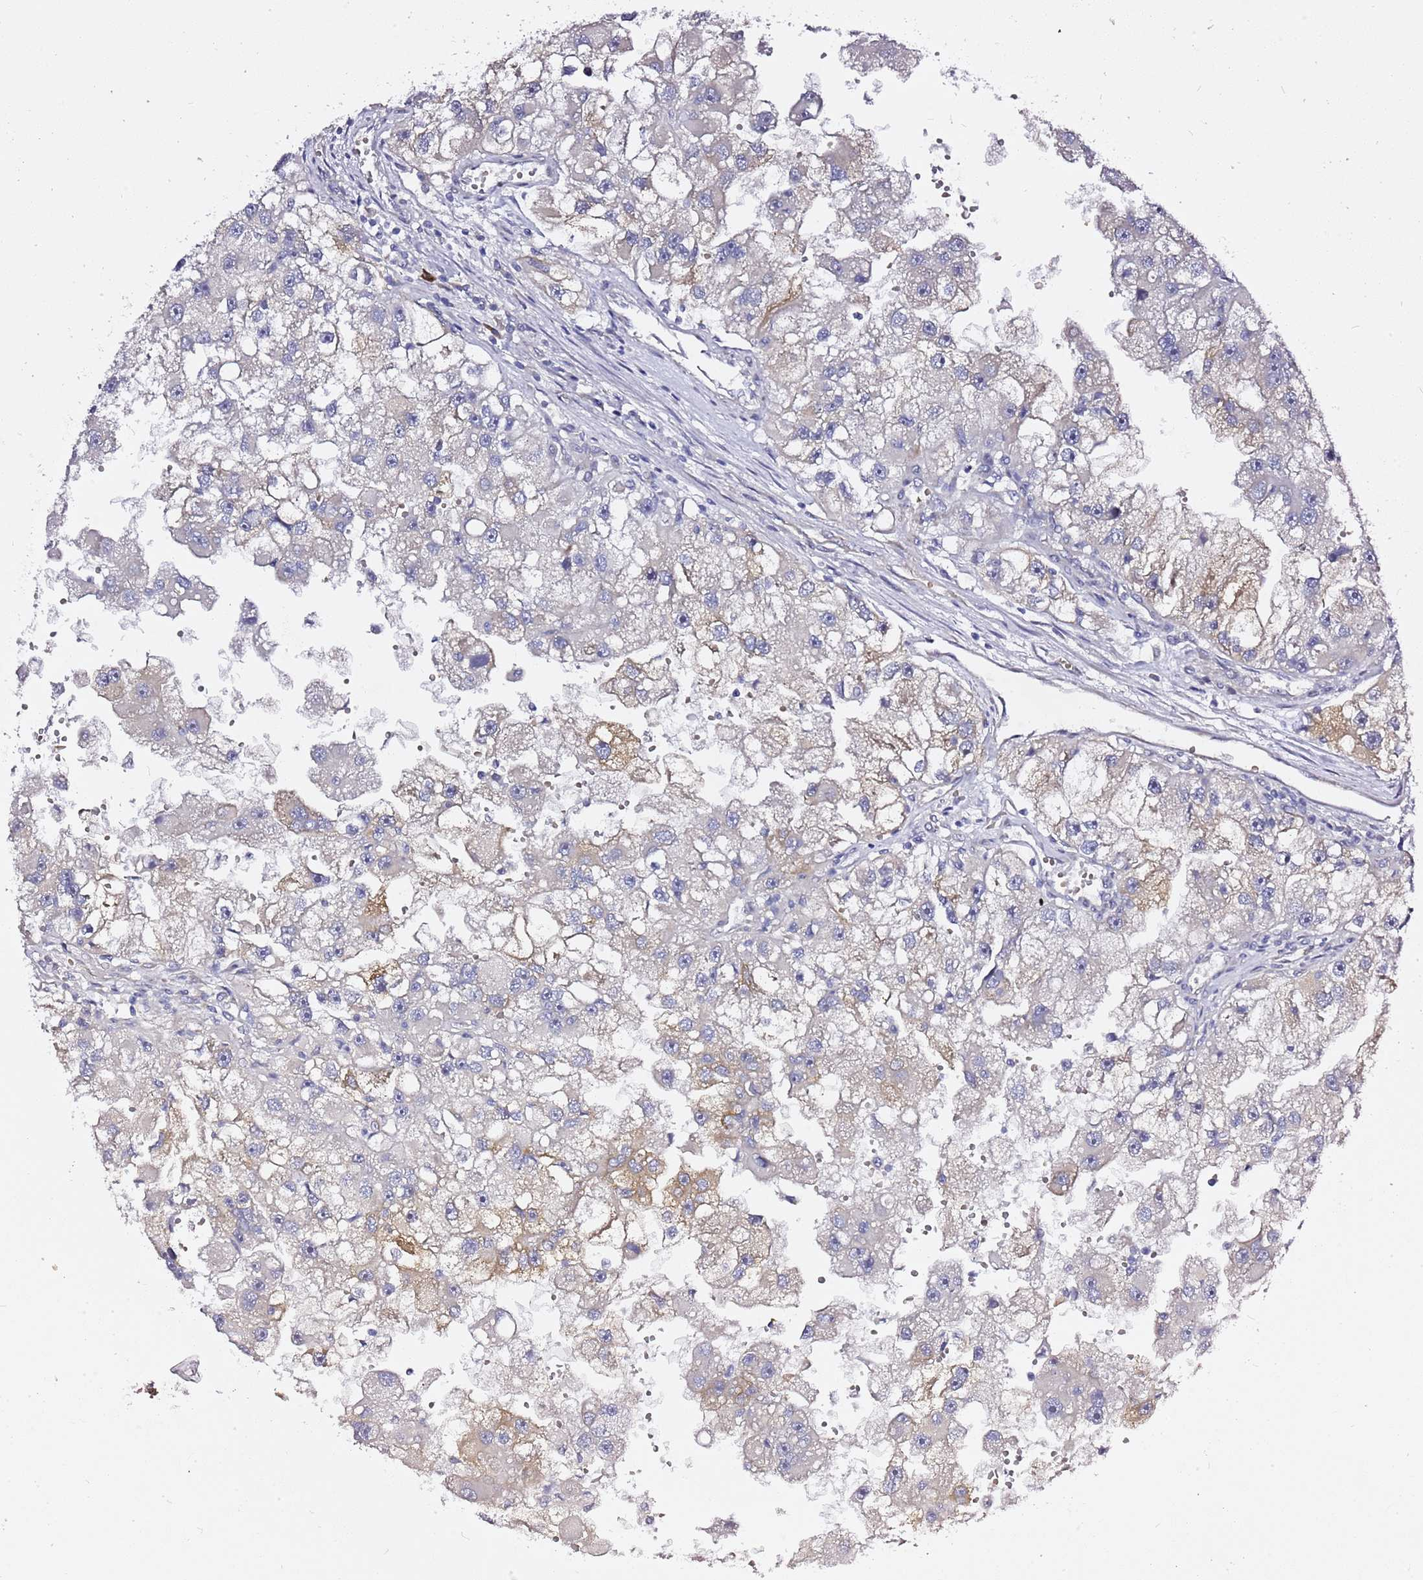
{"staining": {"intensity": "moderate", "quantity": "<25%", "location": "cytoplasmic/membranous"}, "tissue": "renal cancer", "cell_type": "Tumor cells", "image_type": "cancer", "snomed": [{"axis": "morphology", "description": "Adenocarcinoma, NOS"}, {"axis": "topography", "description": "Kidney"}], "caption": "A micrograph of human adenocarcinoma (renal) stained for a protein reveals moderate cytoplasmic/membranous brown staining in tumor cells.", "gene": "RFK", "patient": {"sex": "male", "age": 63}}